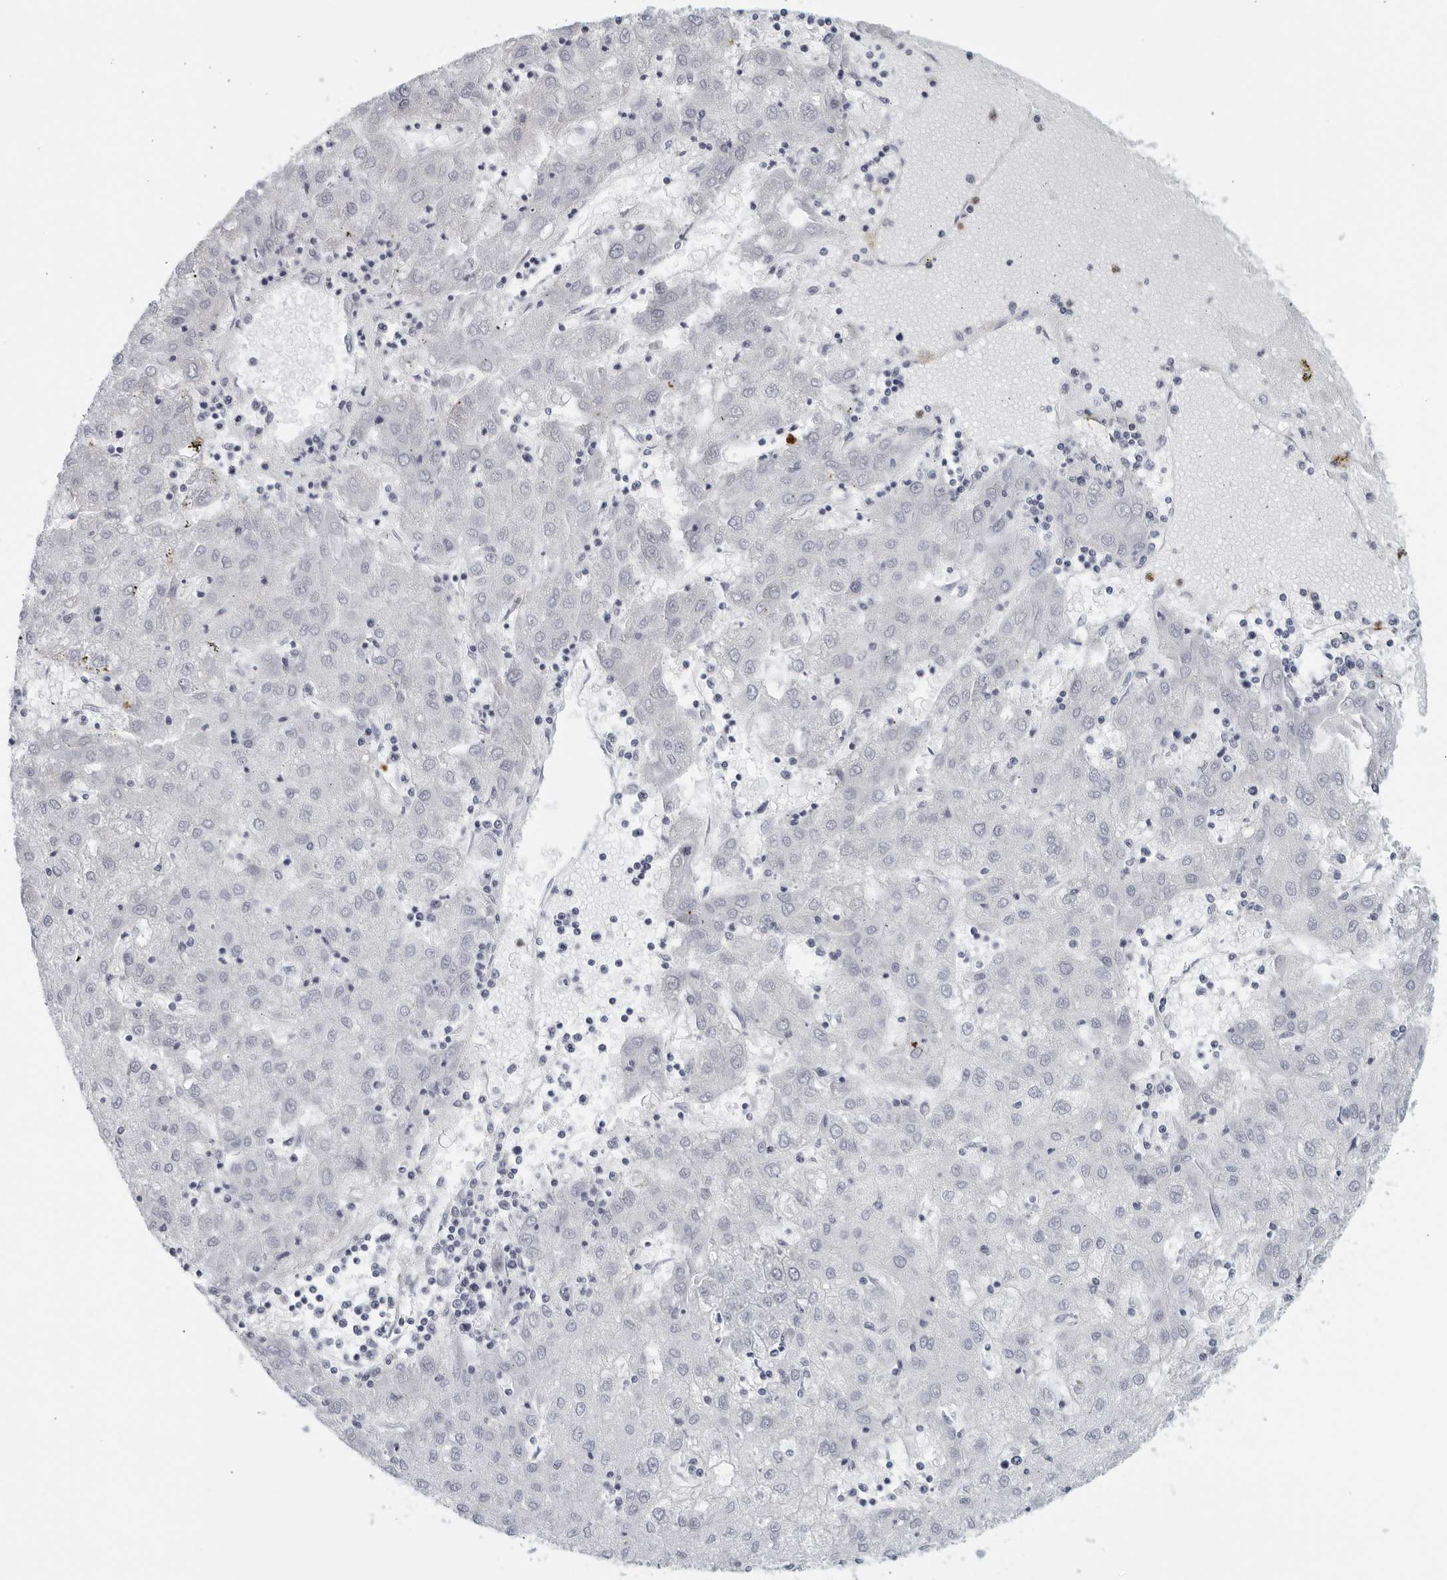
{"staining": {"intensity": "negative", "quantity": "none", "location": "none"}, "tissue": "liver cancer", "cell_type": "Tumor cells", "image_type": "cancer", "snomed": [{"axis": "morphology", "description": "Carcinoma, Hepatocellular, NOS"}, {"axis": "topography", "description": "Liver"}], "caption": "Immunohistochemistry image of neoplastic tissue: liver cancer stained with DAB reveals no significant protein staining in tumor cells.", "gene": "KLK7", "patient": {"sex": "male", "age": 72}}